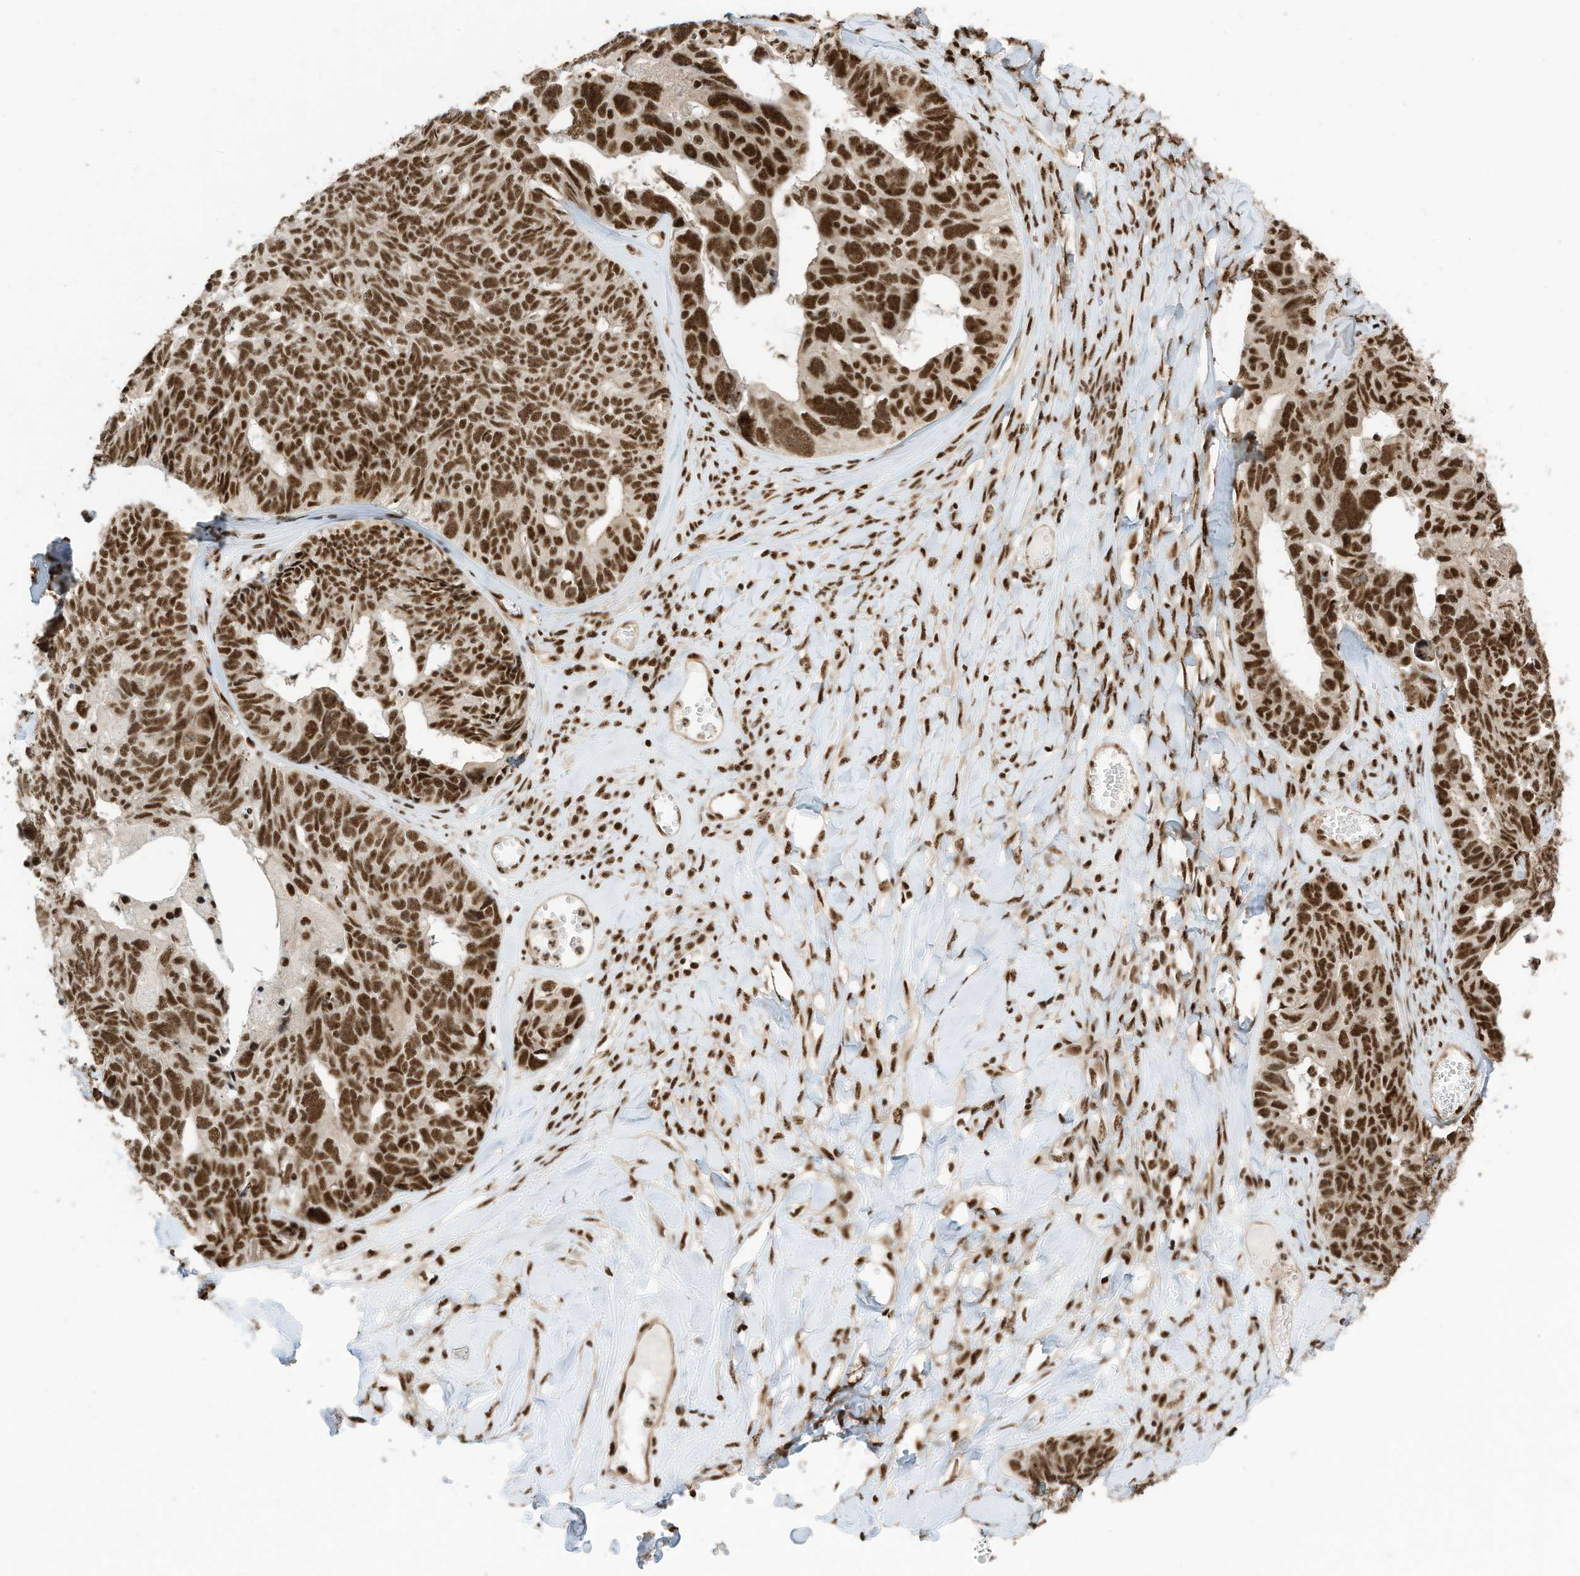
{"staining": {"intensity": "strong", "quantity": ">75%", "location": "nuclear"}, "tissue": "ovarian cancer", "cell_type": "Tumor cells", "image_type": "cancer", "snomed": [{"axis": "morphology", "description": "Cystadenocarcinoma, serous, NOS"}, {"axis": "topography", "description": "Ovary"}], "caption": "A high amount of strong nuclear staining is appreciated in approximately >75% of tumor cells in ovarian serous cystadenocarcinoma tissue.", "gene": "SF3A3", "patient": {"sex": "female", "age": 79}}